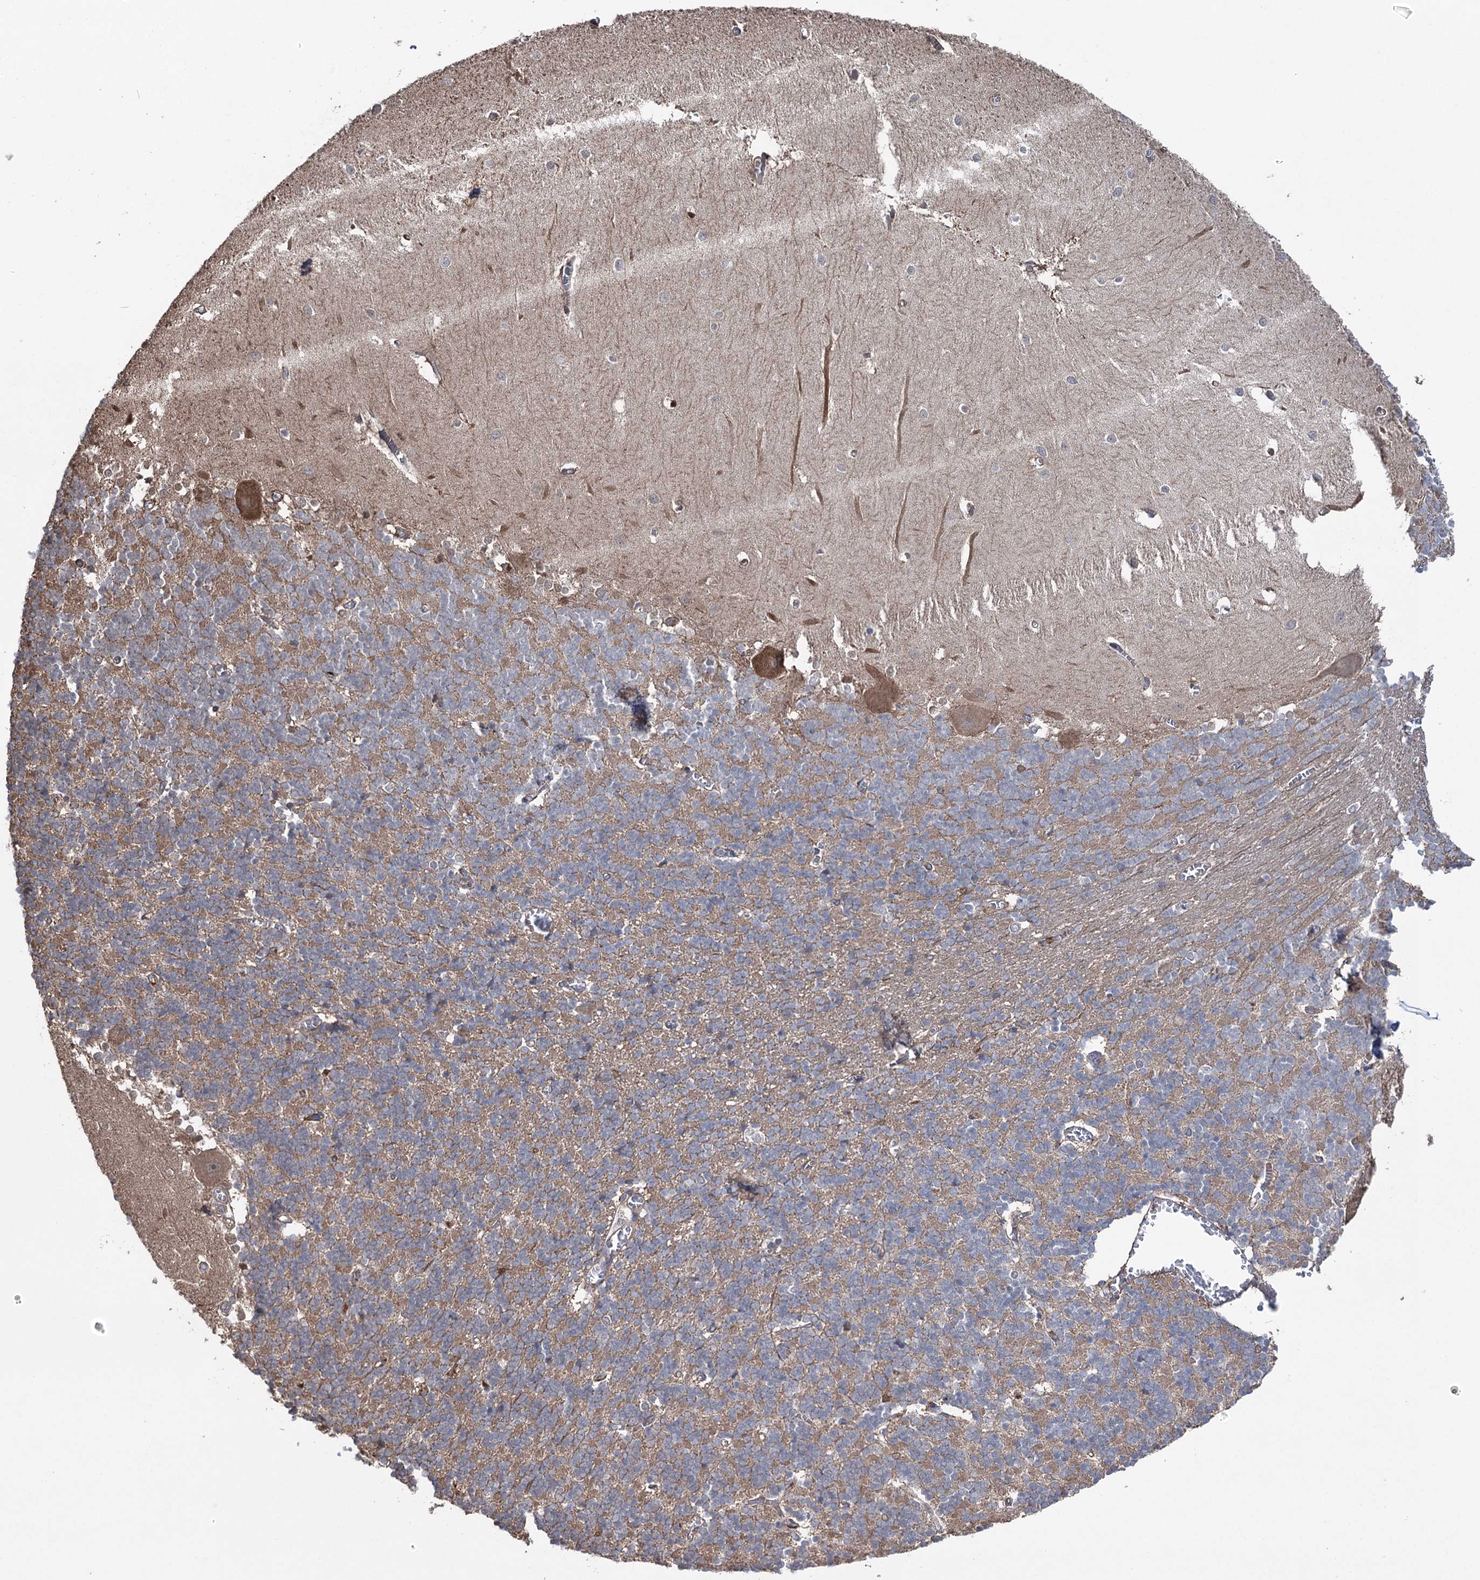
{"staining": {"intensity": "moderate", "quantity": "<25%", "location": "cytoplasmic/membranous"}, "tissue": "cerebellum", "cell_type": "Cells in granular layer", "image_type": "normal", "snomed": [{"axis": "morphology", "description": "Normal tissue, NOS"}, {"axis": "topography", "description": "Cerebellum"}], "caption": "The micrograph exhibits immunohistochemical staining of unremarkable cerebellum. There is moderate cytoplasmic/membranous positivity is identified in approximately <25% of cells in granular layer. Using DAB (brown) and hematoxylin (blue) stains, captured at high magnification using brightfield microscopy.", "gene": "LARS2", "patient": {"sex": "male", "age": 37}}